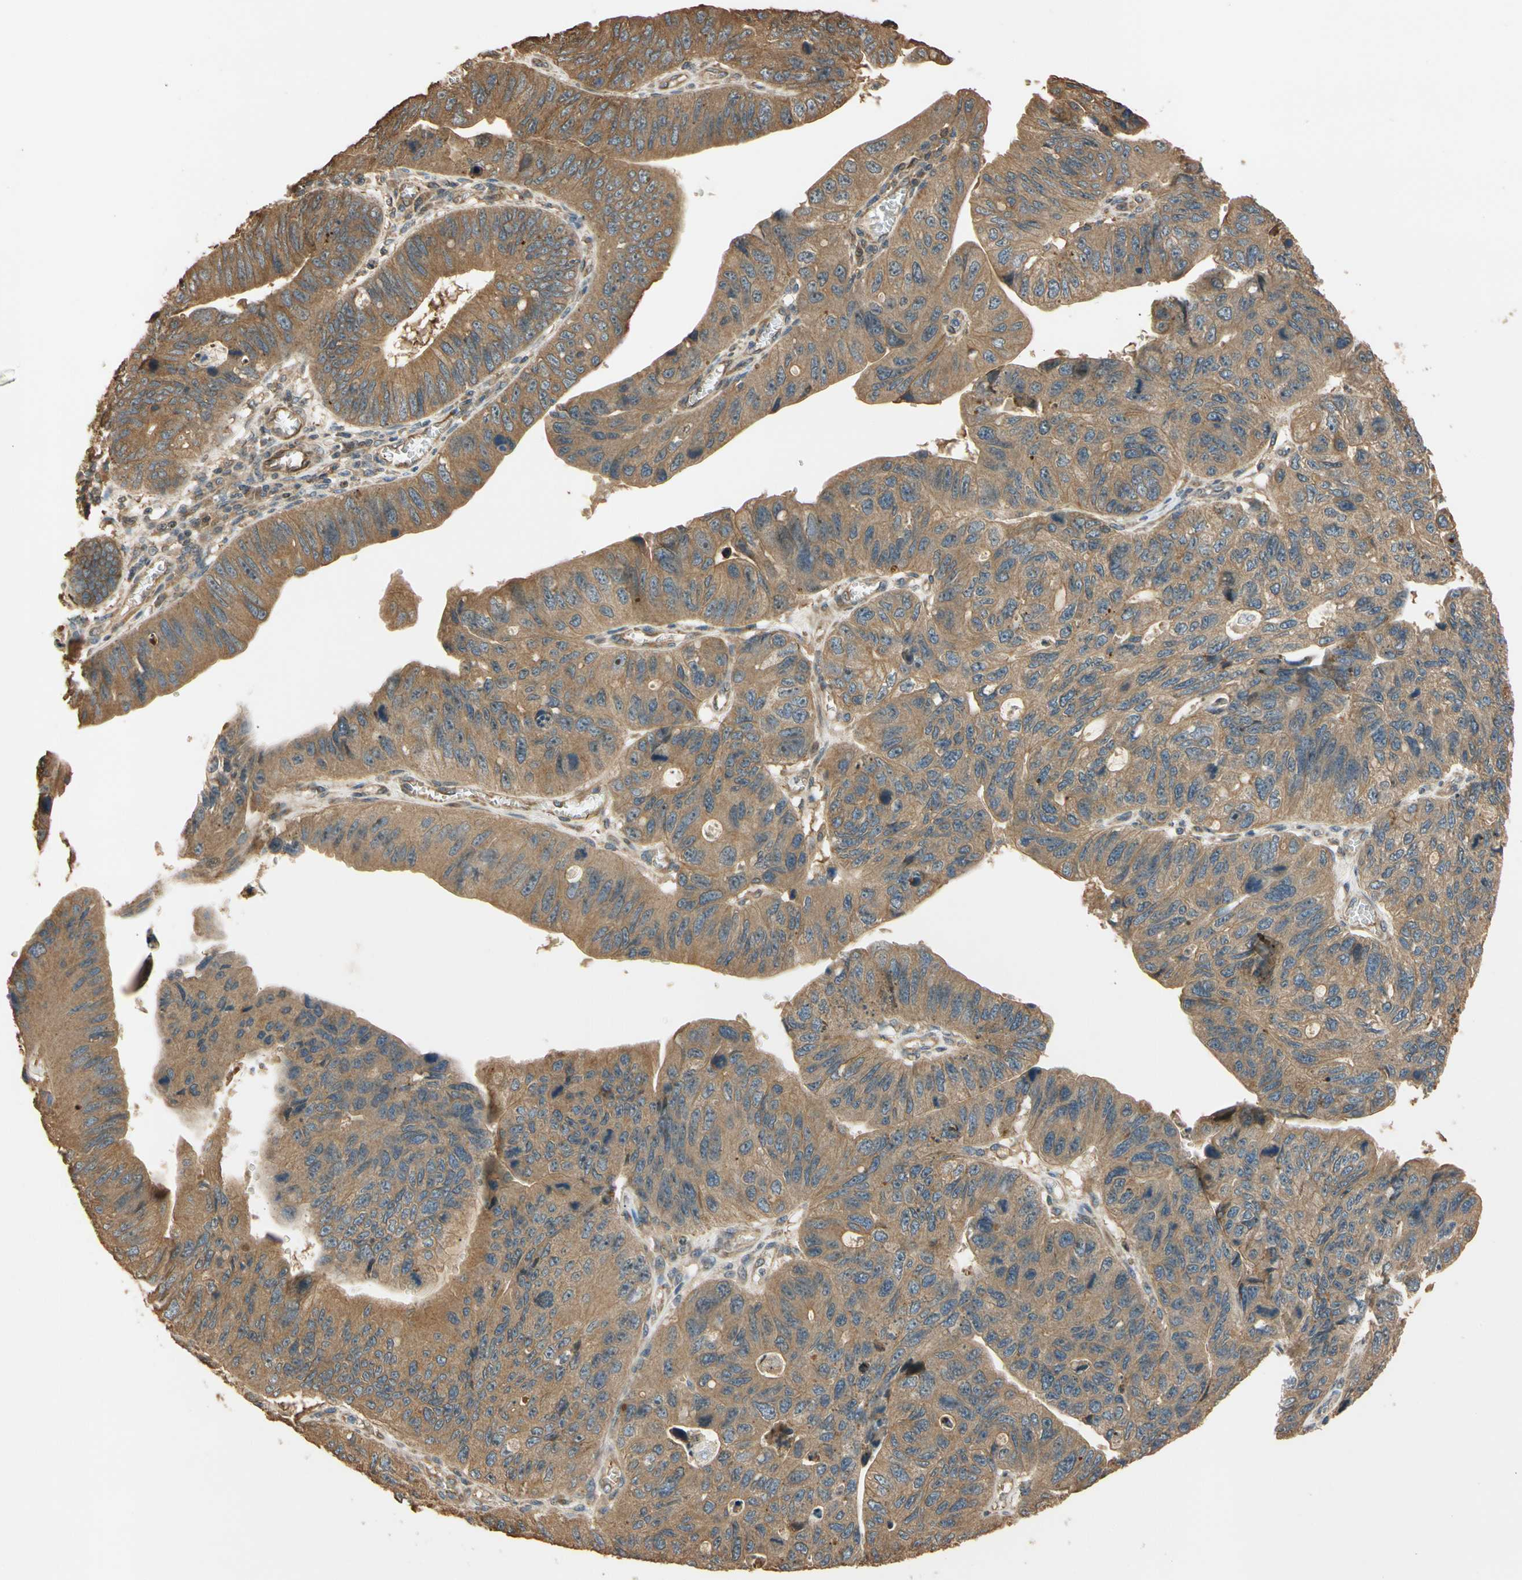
{"staining": {"intensity": "moderate", "quantity": ">75%", "location": "cytoplasmic/membranous"}, "tissue": "stomach cancer", "cell_type": "Tumor cells", "image_type": "cancer", "snomed": [{"axis": "morphology", "description": "Adenocarcinoma, NOS"}, {"axis": "topography", "description": "Stomach"}], "caption": "Approximately >75% of tumor cells in human stomach cancer (adenocarcinoma) reveal moderate cytoplasmic/membranous protein staining as visualized by brown immunohistochemical staining.", "gene": "MGRN1", "patient": {"sex": "male", "age": 59}}